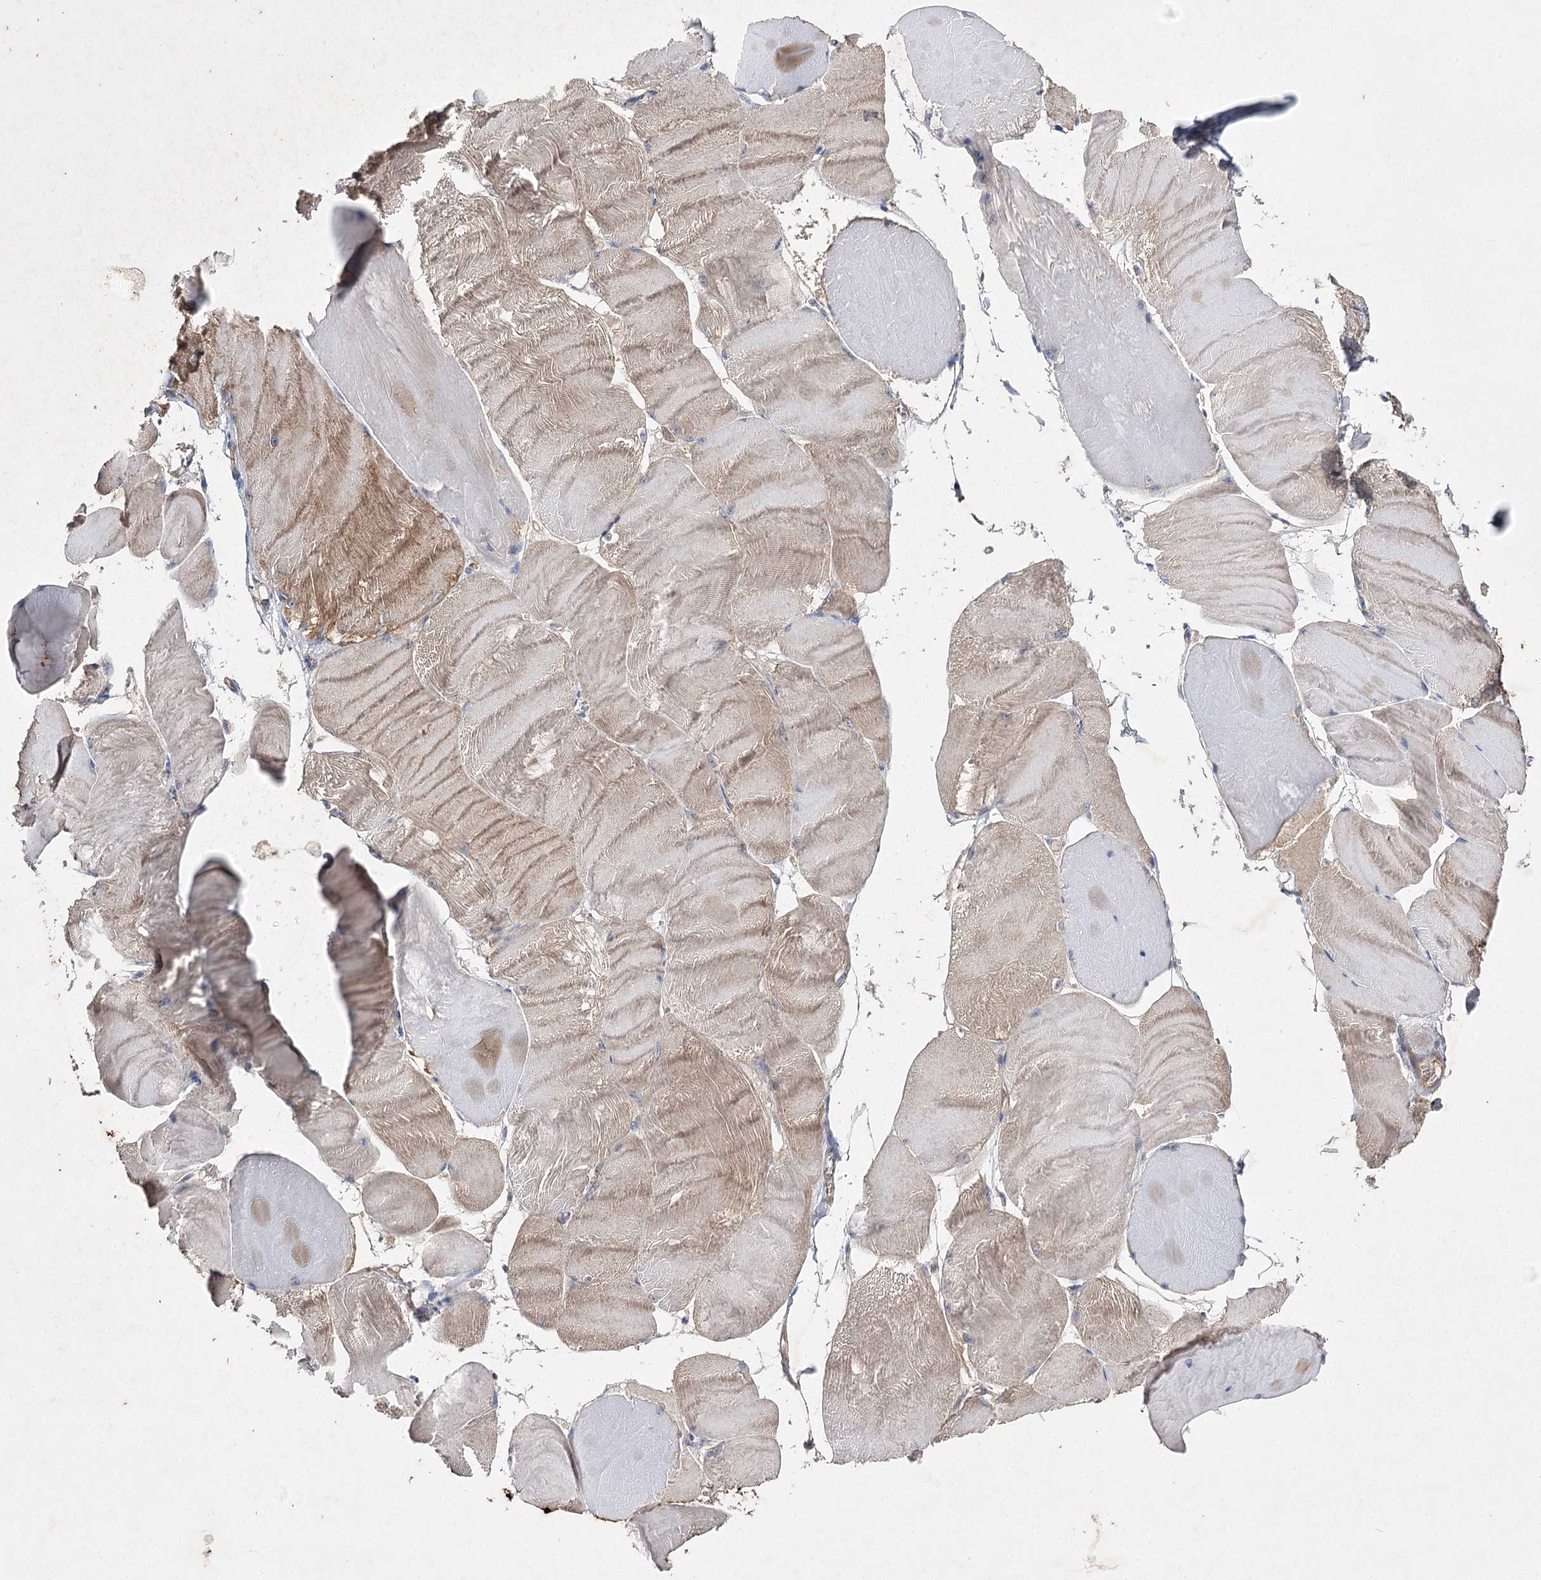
{"staining": {"intensity": "weak", "quantity": "<25%", "location": "cytoplasmic/membranous"}, "tissue": "skeletal muscle", "cell_type": "Myocytes", "image_type": "normal", "snomed": [{"axis": "morphology", "description": "Normal tissue, NOS"}, {"axis": "morphology", "description": "Basal cell carcinoma"}, {"axis": "topography", "description": "Skeletal muscle"}], "caption": "Immunohistochemistry image of unremarkable skeletal muscle: human skeletal muscle stained with DAB reveals no significant protein expression in myocytes. (DAB immunohistochemistry (IHC) with hematoxylin counter stain).", "gene": "BCR", "patient": {"sex": "female", "age": 64}}